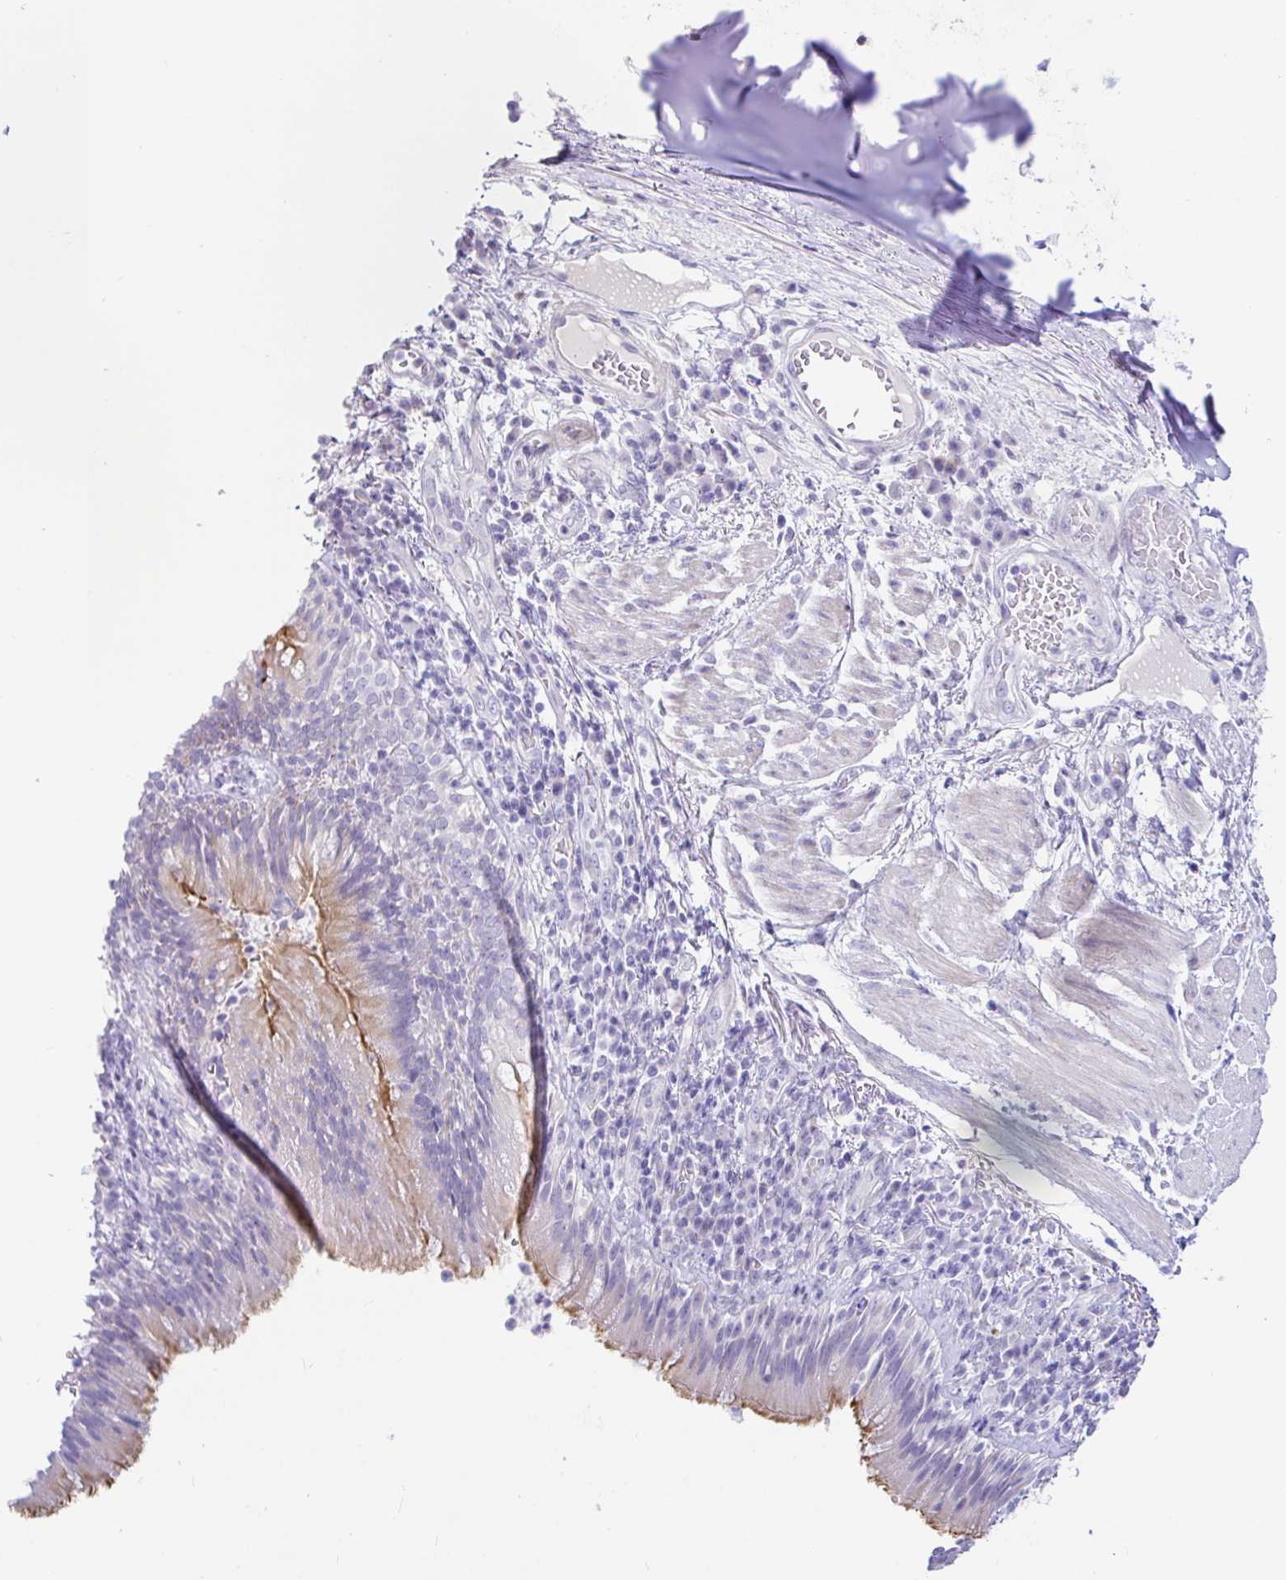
{"staining": {"intensity": "moderate", "quantity": "25%-75%", "location": "cytoplasmic/membranous"}, "tissue": "bronchus", "cell_type": "Respiratory epithelial cells", "image_type": "normal", "snomed": [{"axis": "morphology", "description": "Normal tissue, NOS"}, {"axis": "topography", "description": "Cartilage tissue"}, {"axis": "topography", "description": "Bronchus"}], "caption": "Immunohistochemical staining of unremarkable human bronchus demonstrates 25%-75% levels of moderate cytoplasmic/membranous protein staining in approximately 25%-75% of respiratory epithelial cells. The staining is performed using DAB brown chromogen to label protein expression. The nuclei are counter-stained blue using hematoxylin.", "gene": "PINLYP", "patient": {"sex": "male", "age": 56}}